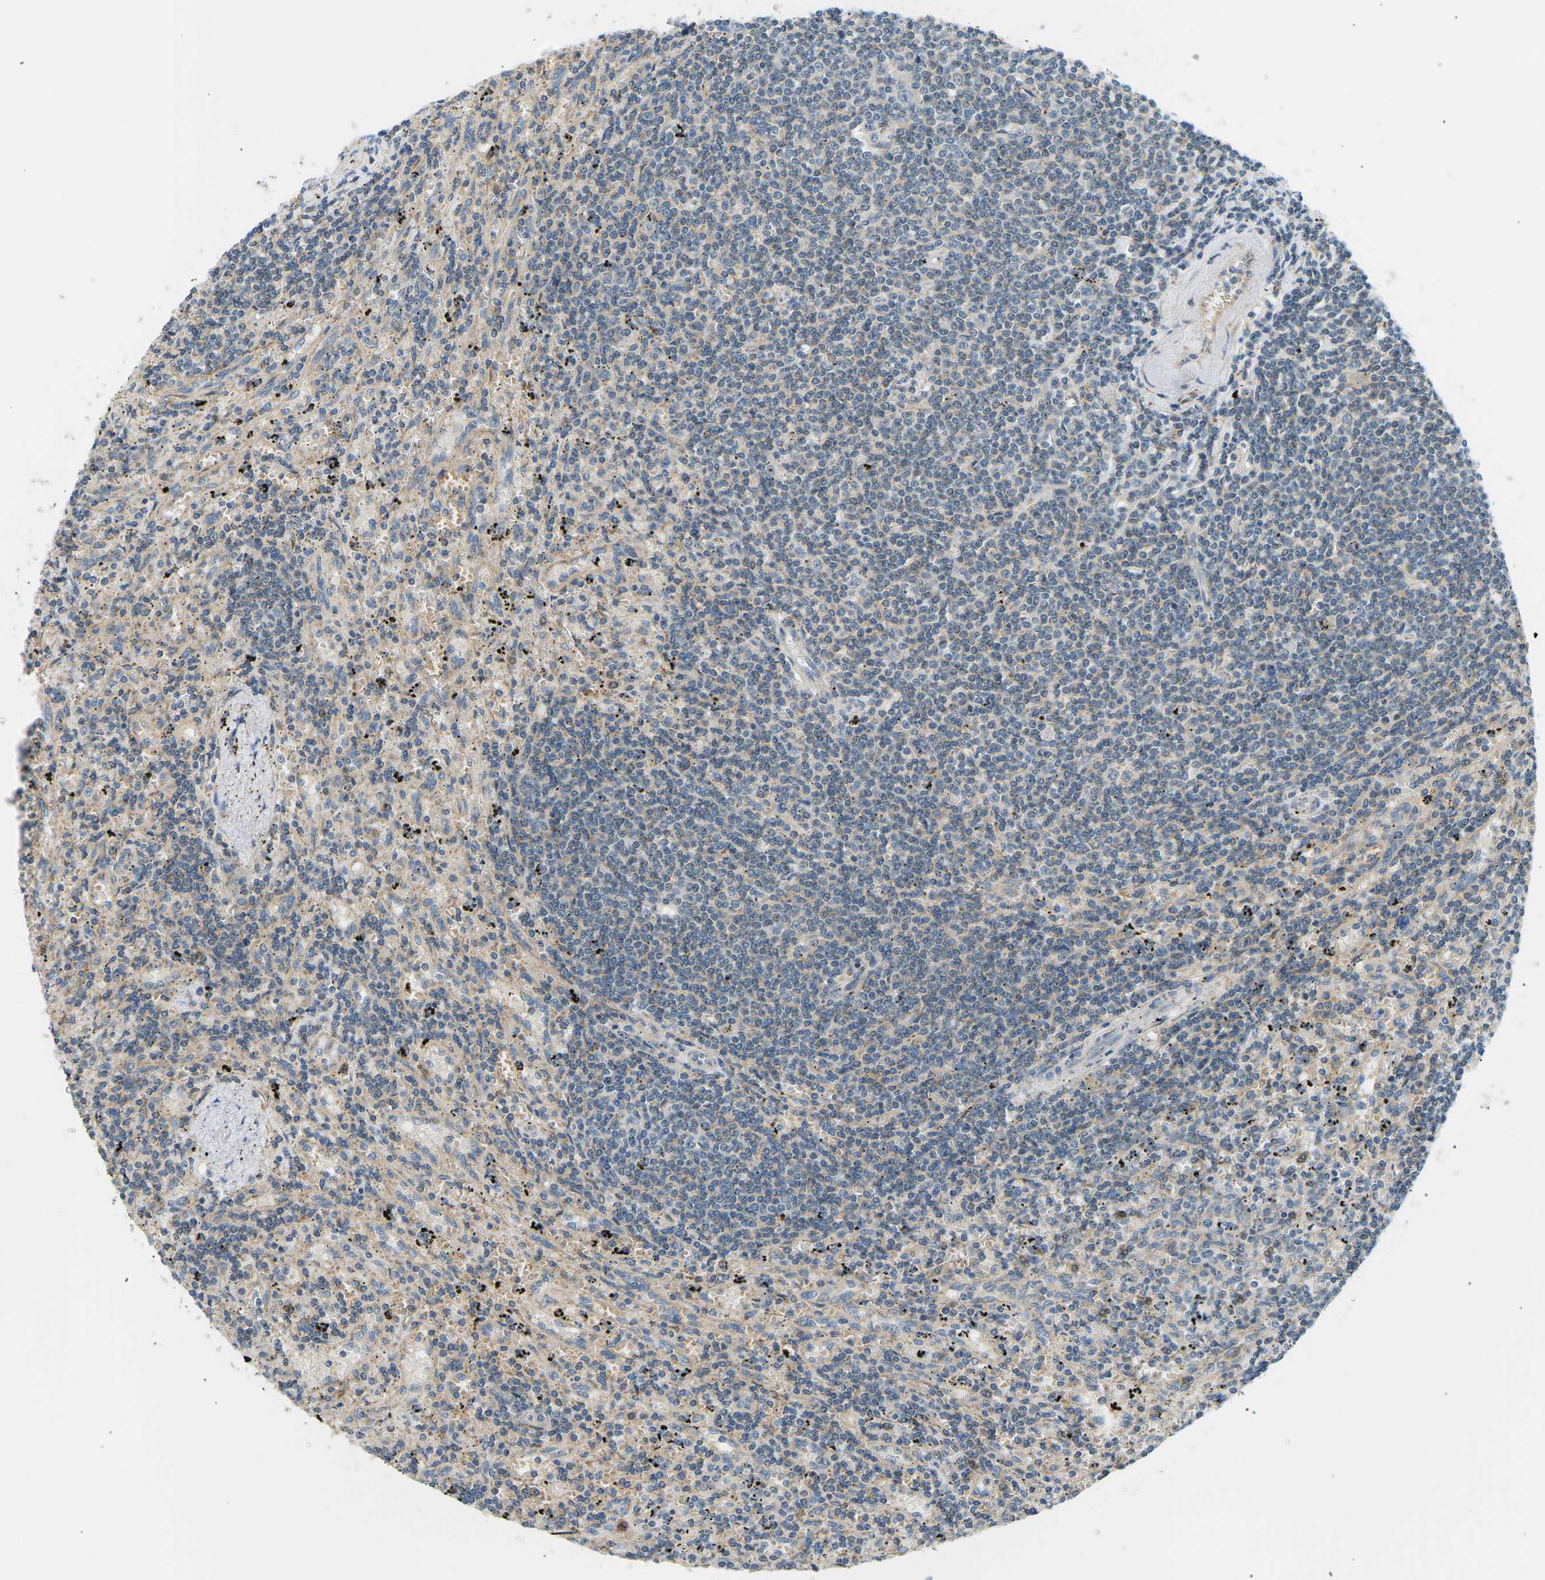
{"staining": {"intensity": "negative", "quantity": "none", "location": "none"}, "tissue": "lymphoma", "cell_type": "Tumor cells", "image_type": "cancer", "snomed": [{"axis": "morphology", "description": "Malignant lymphoma, non-Hodgkin's type, Low grade"}, {"axis": "topography", "description": "Spleen"}], "caption": "Tumor cells show no significant expression in malignant lymphoma, non-Hodgkin's type (low-grade).", "gene": "TBC1D8", "patient": {"sex": "male", "age": 76}}